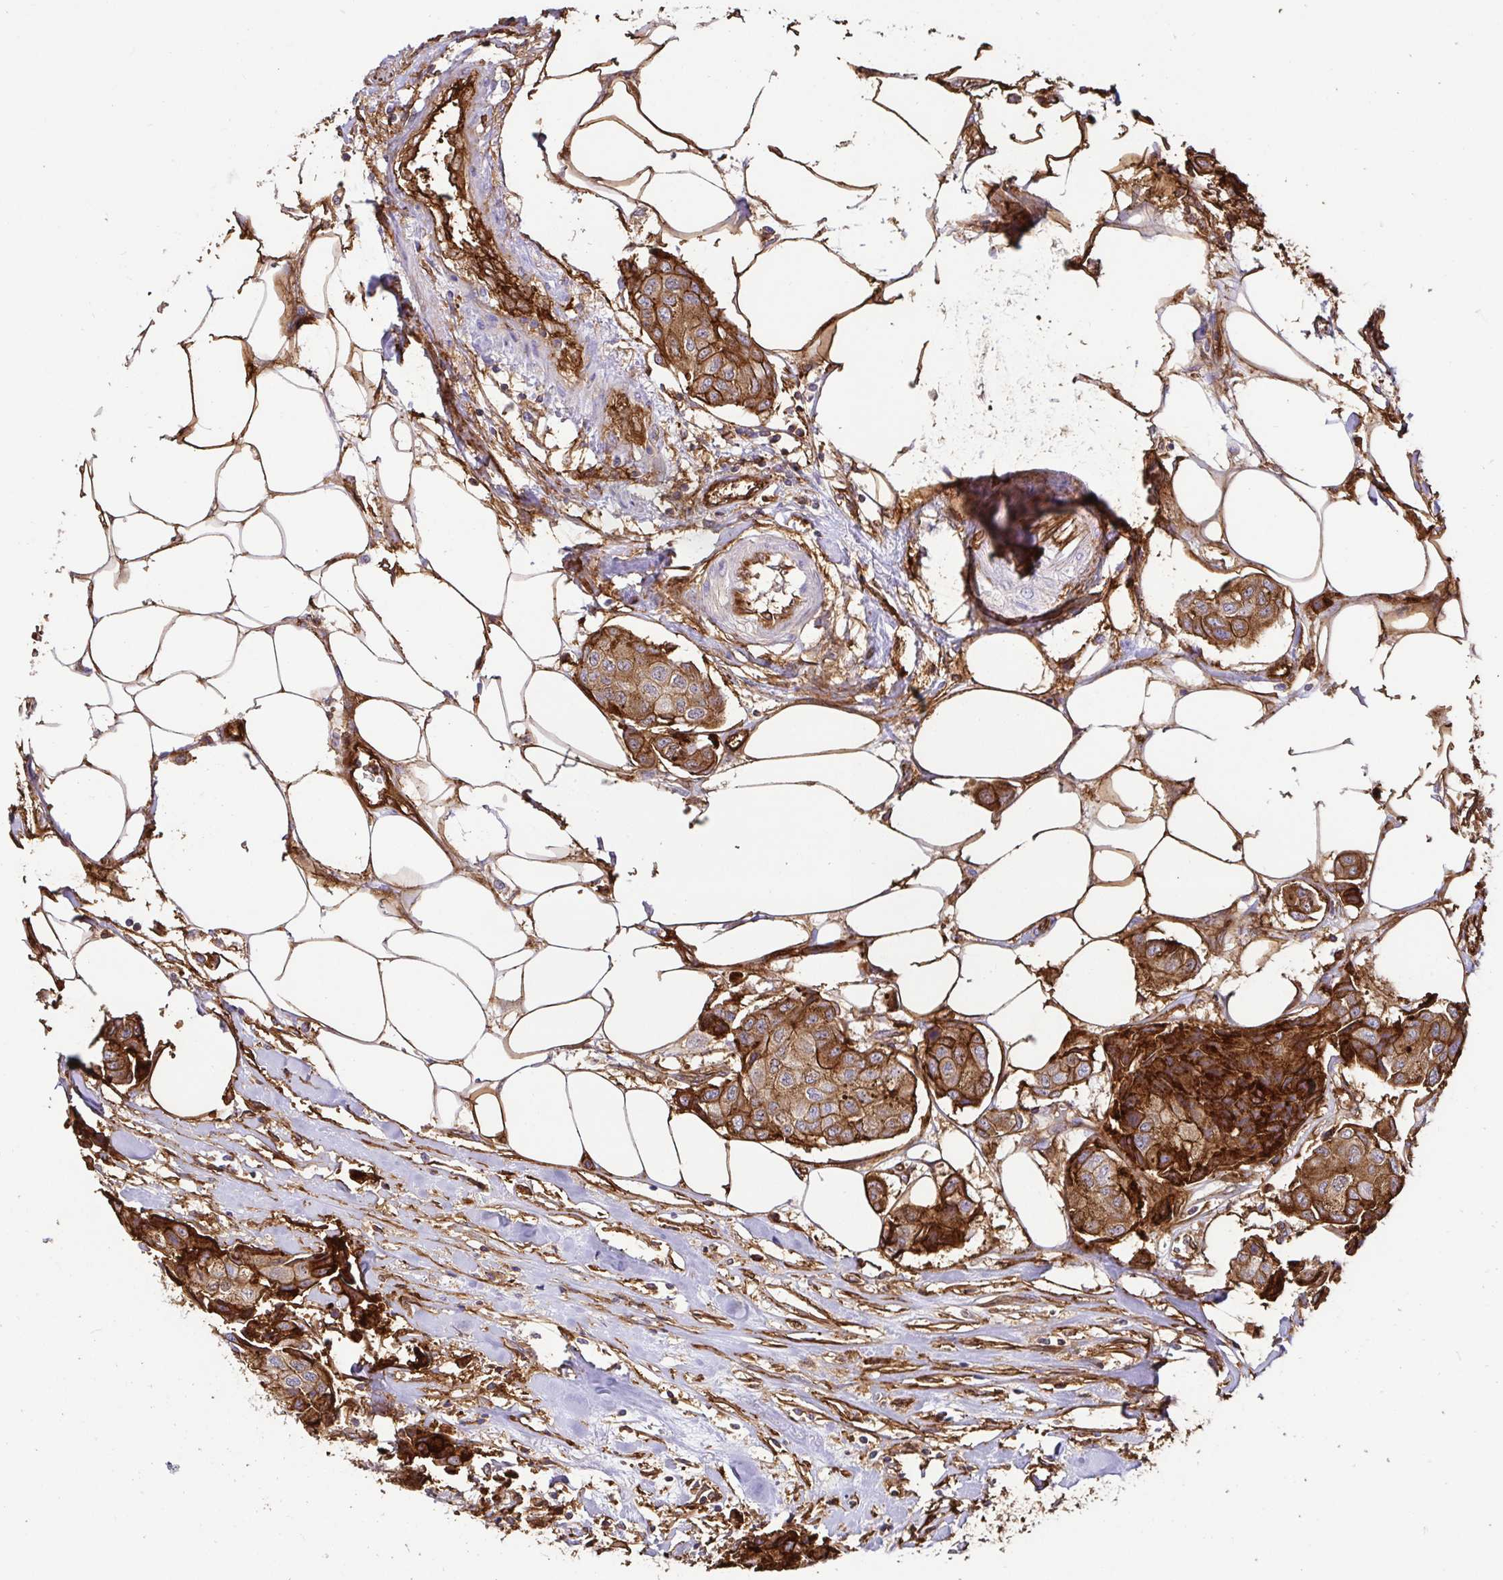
{"staining": {"intensity": "moderate", "quantity": ">75%", "location": "cytoplasmic/membranous"}, "tissue": "breast cancer", "cell_type": "Tumor cells", "image_type": "cancer", "snomed": [{"axis": "morphology", "description": "Duct carcinoma"}, {"axis": "topography", "description": "Breast"}, {"axis": "topography", "description": "Lymph node"}], "caption": "Intraductal carcinoma (breast) tissue shows moderate cytoplasmic/membranous staining in about >75% of tumor cells", "gene": "ANXA2", "patient": {"sex": "female", "age": 80}}